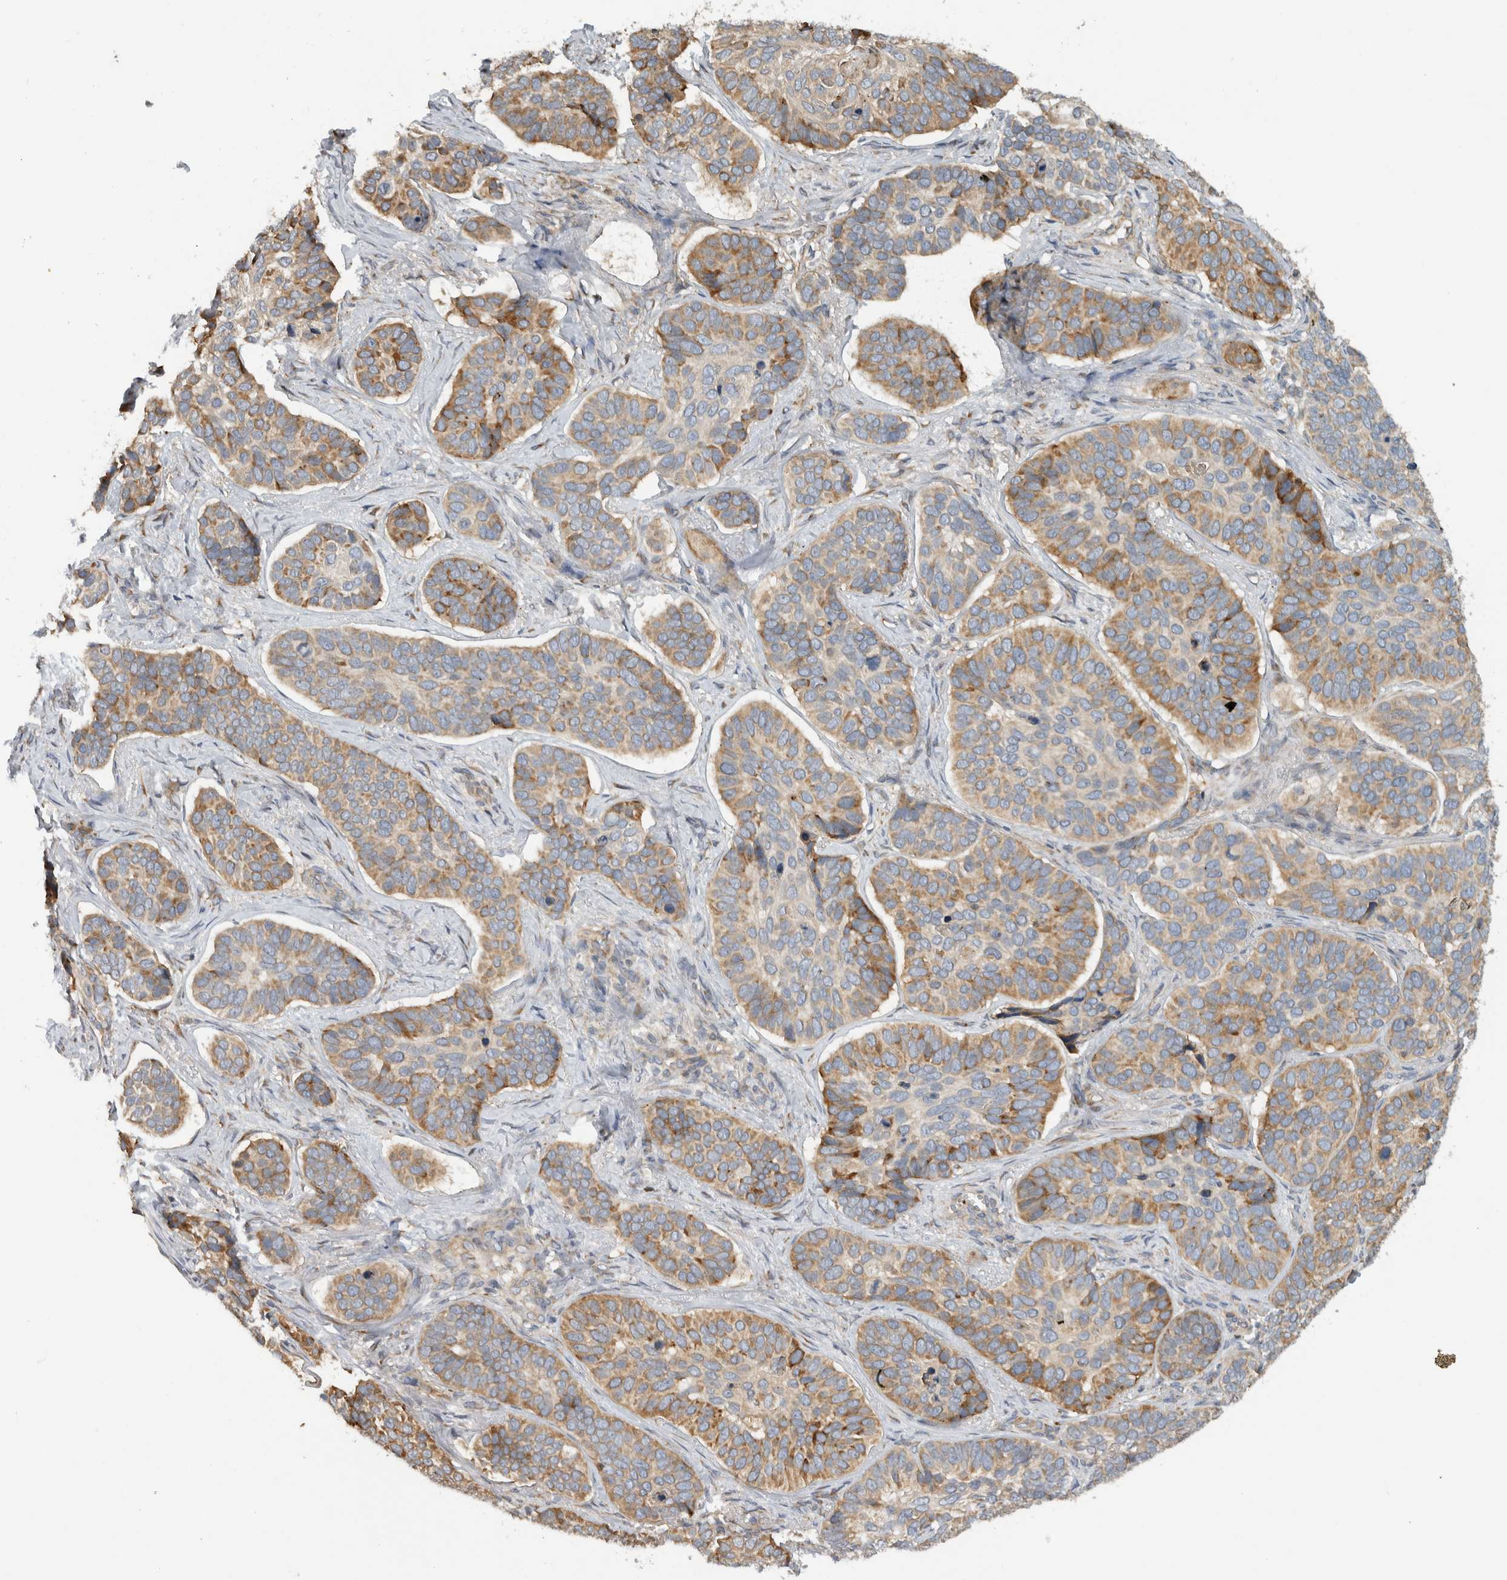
{"staining": {"intensity": "moderate", "quantity": ">75%", "location": "cytoplasmic/membranous"}, "tissue": "skin cancer", "cell_type": "Tumor cells", "image_type": "cancer", "snomed": [{"axis": "morphology", "description": "Basal cell carcinoma"}, {"axis": "topography", "description": "Skin"}], "caption": "Immunohistochemistry (IHC) (DAB (3,3'-diaminobenzidine)) staining of skin basal cell carcinoma reveals moderate cytoplasmic/membranous protein expression in approximately >75% of tumor cells.", "gene": "PARP6", "patient": {"sex": "male", "age": 62}}